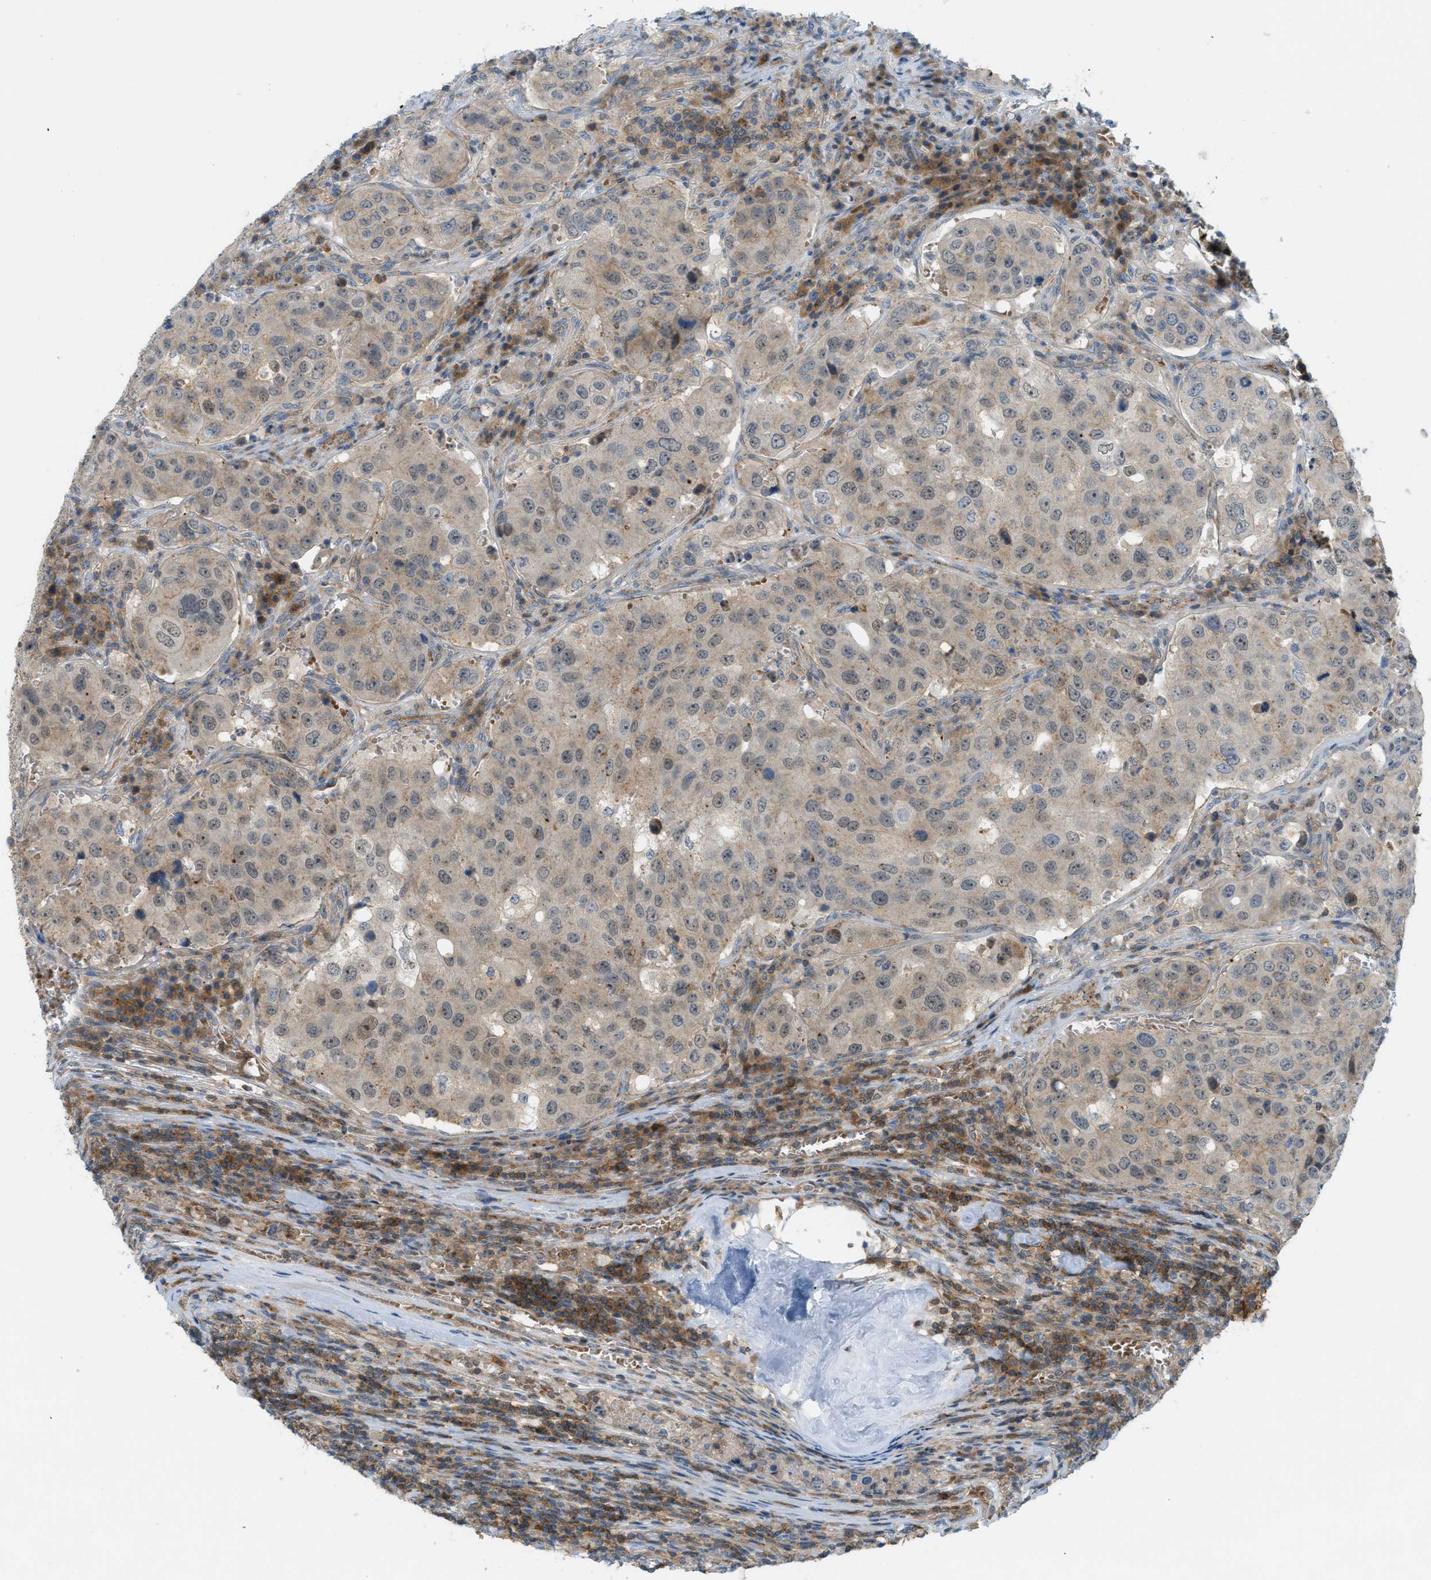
{"staining": {"intensity": "weak", "quantity": ">75%", "location": "cytoplasmic/membranous"}, "tissue": "urothelial cancer", "cell_type": "Tumor cells", "image_type": "cancer", "snomed": [{"axis": "morphology", "description": "Urothelial carcinoma, High grade"}, {"axis": "topography", "description": "Lymph node"}, {"axis": "topography", "description": "Urinary bladder"}], "caption": "Urothelial carcinoma (high-grade) stained for a protein (brown) displays weak cytoplasmic/membranous positive expression in about >75% of tumor cells.", "gene": "GRK6", "patient": {"sex": "male", "age": 51}}